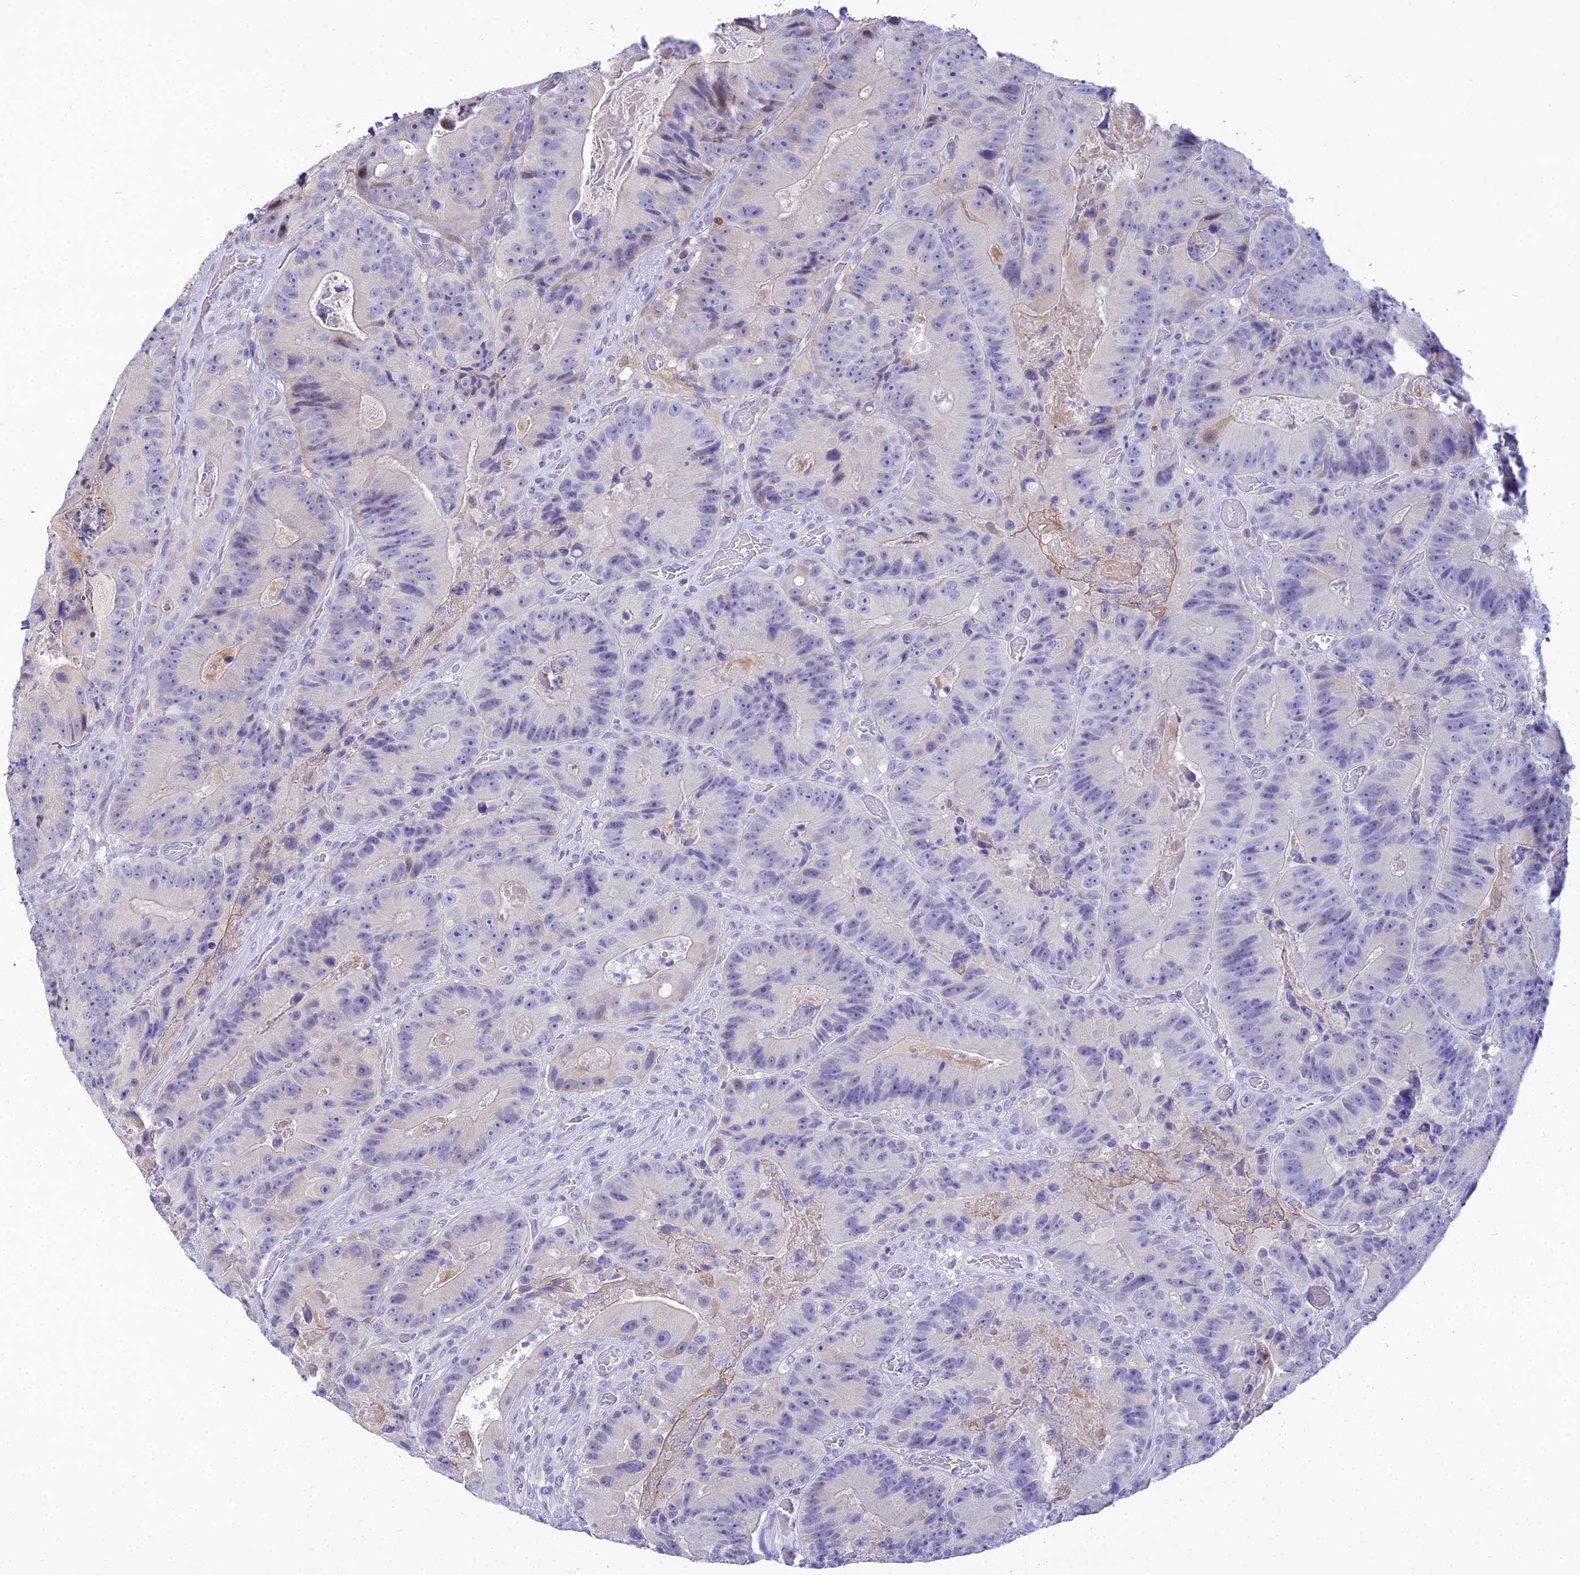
{"staining": {"intensity": "negative", "quantity": "none", "location": "none"}, "tissue": "colorectal cancer", "cell_type": "Tumor cells", "image_type": "cancer", "snomed": [{"axis": "morphology", "description": "Adenocarcinoma, NOS"}, {"axis": "topography", "description": "Colon"}], "caption": "High power microscopy photomicrograph of an IHC image of colorectal cancer, revealing no significant expression in tumor cells. (DAB (3,3'-diaminobenzidine) immunohistochemistry (IHC) visualized using brightfield microscopy, high magnification).", "gene": "ZMIZ1", "patient": {"sex": "female", "age": 86}}